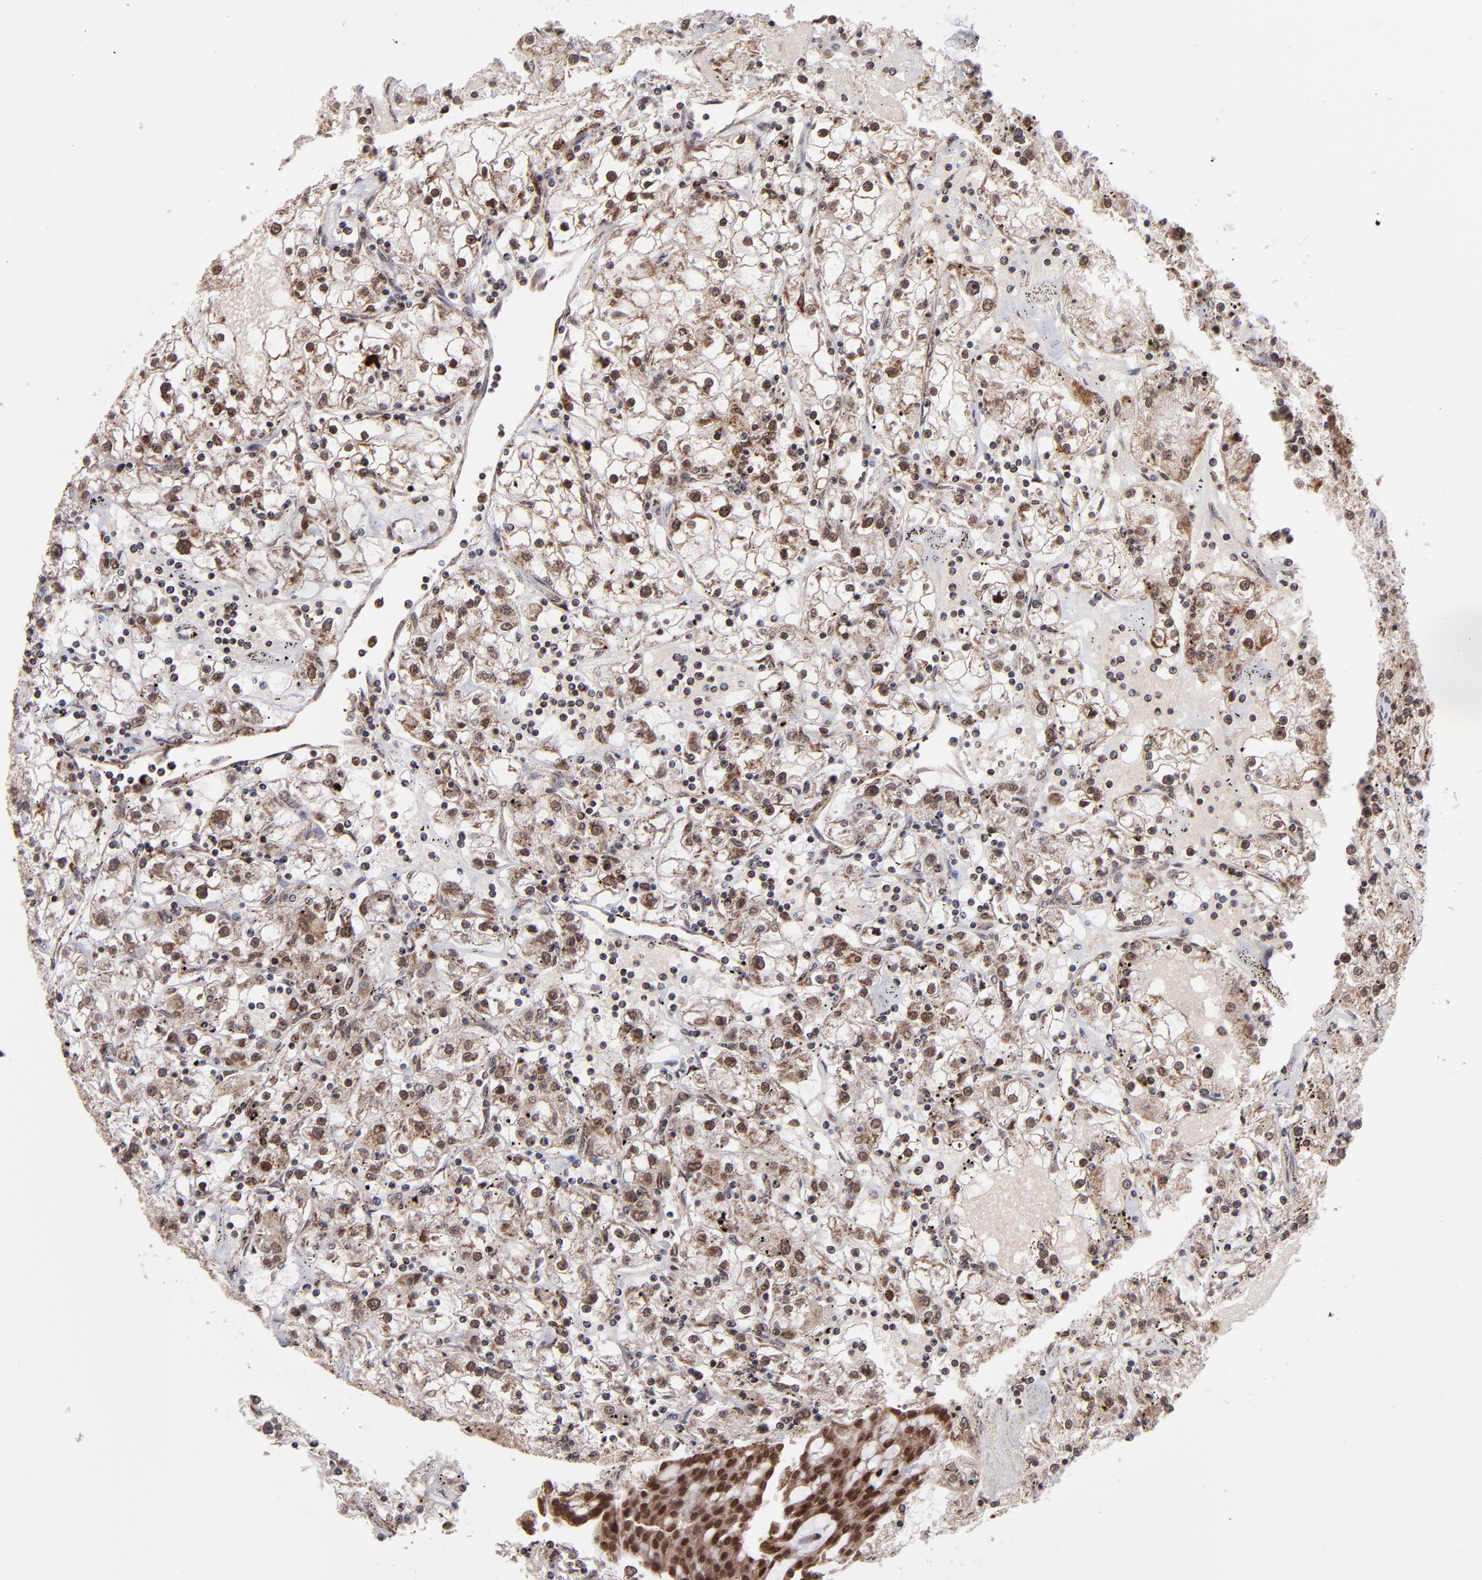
{"staining": {"intensity": "moderate", "quantity": ">75%", "location": "cytoplasmic/membranous,nuclear"}, "tissue": "renal cancer", "cell_type": "Tumor cells", "image_type": "cancer", "snomed": [{"axis": "morphology", "description": "Adenocarcinoma, NOS"}, {"axis": "topography", "description": "Kidney"}], "caption": "Renal adenocarcinoma was stained to show a protein in brown. There is medium levels of moderate cytoplasmic/membranous and nuclear positivity in approximately >75% of tumor cells.", "gene": "TOP1MT", "patient": {"sex": "male", "age": 56}}